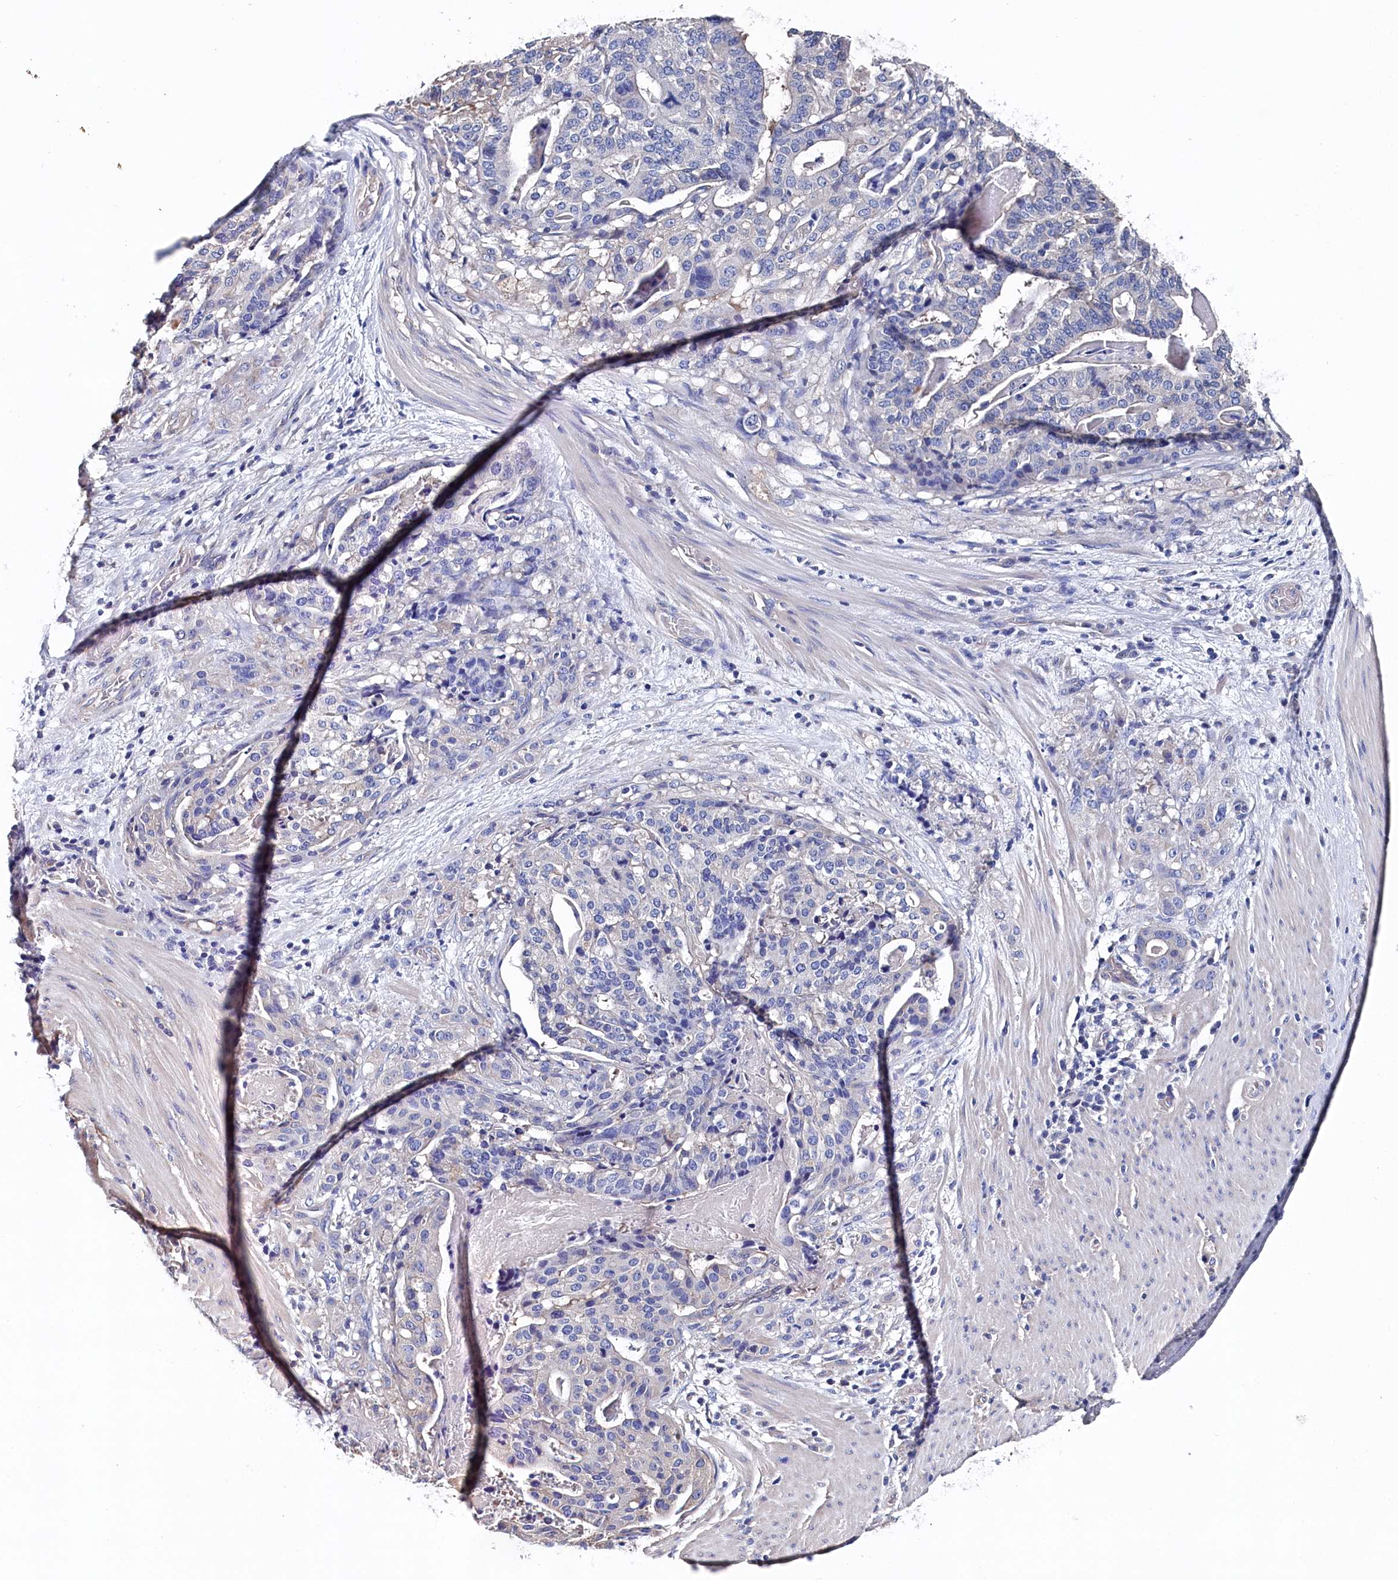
{"staining": {"intensity": "negative", "quantity": "none", "location": "none"}, "tissue": "stomach cancer", "cell_type": "Tumor cells", "image_type": "cancer", "snomed": [{"axis": "morphology", "description": "Adenocarcinoma, NOS"}, {"axis": "topography", "description": "Stomach"}], "caption": "Stomach adenocarcinoma stained for a protein using immunohistochemistry exhibits no expression tumor cells.", "gene": "BHMT", "patient": {"sex": "male", "age": 48}}